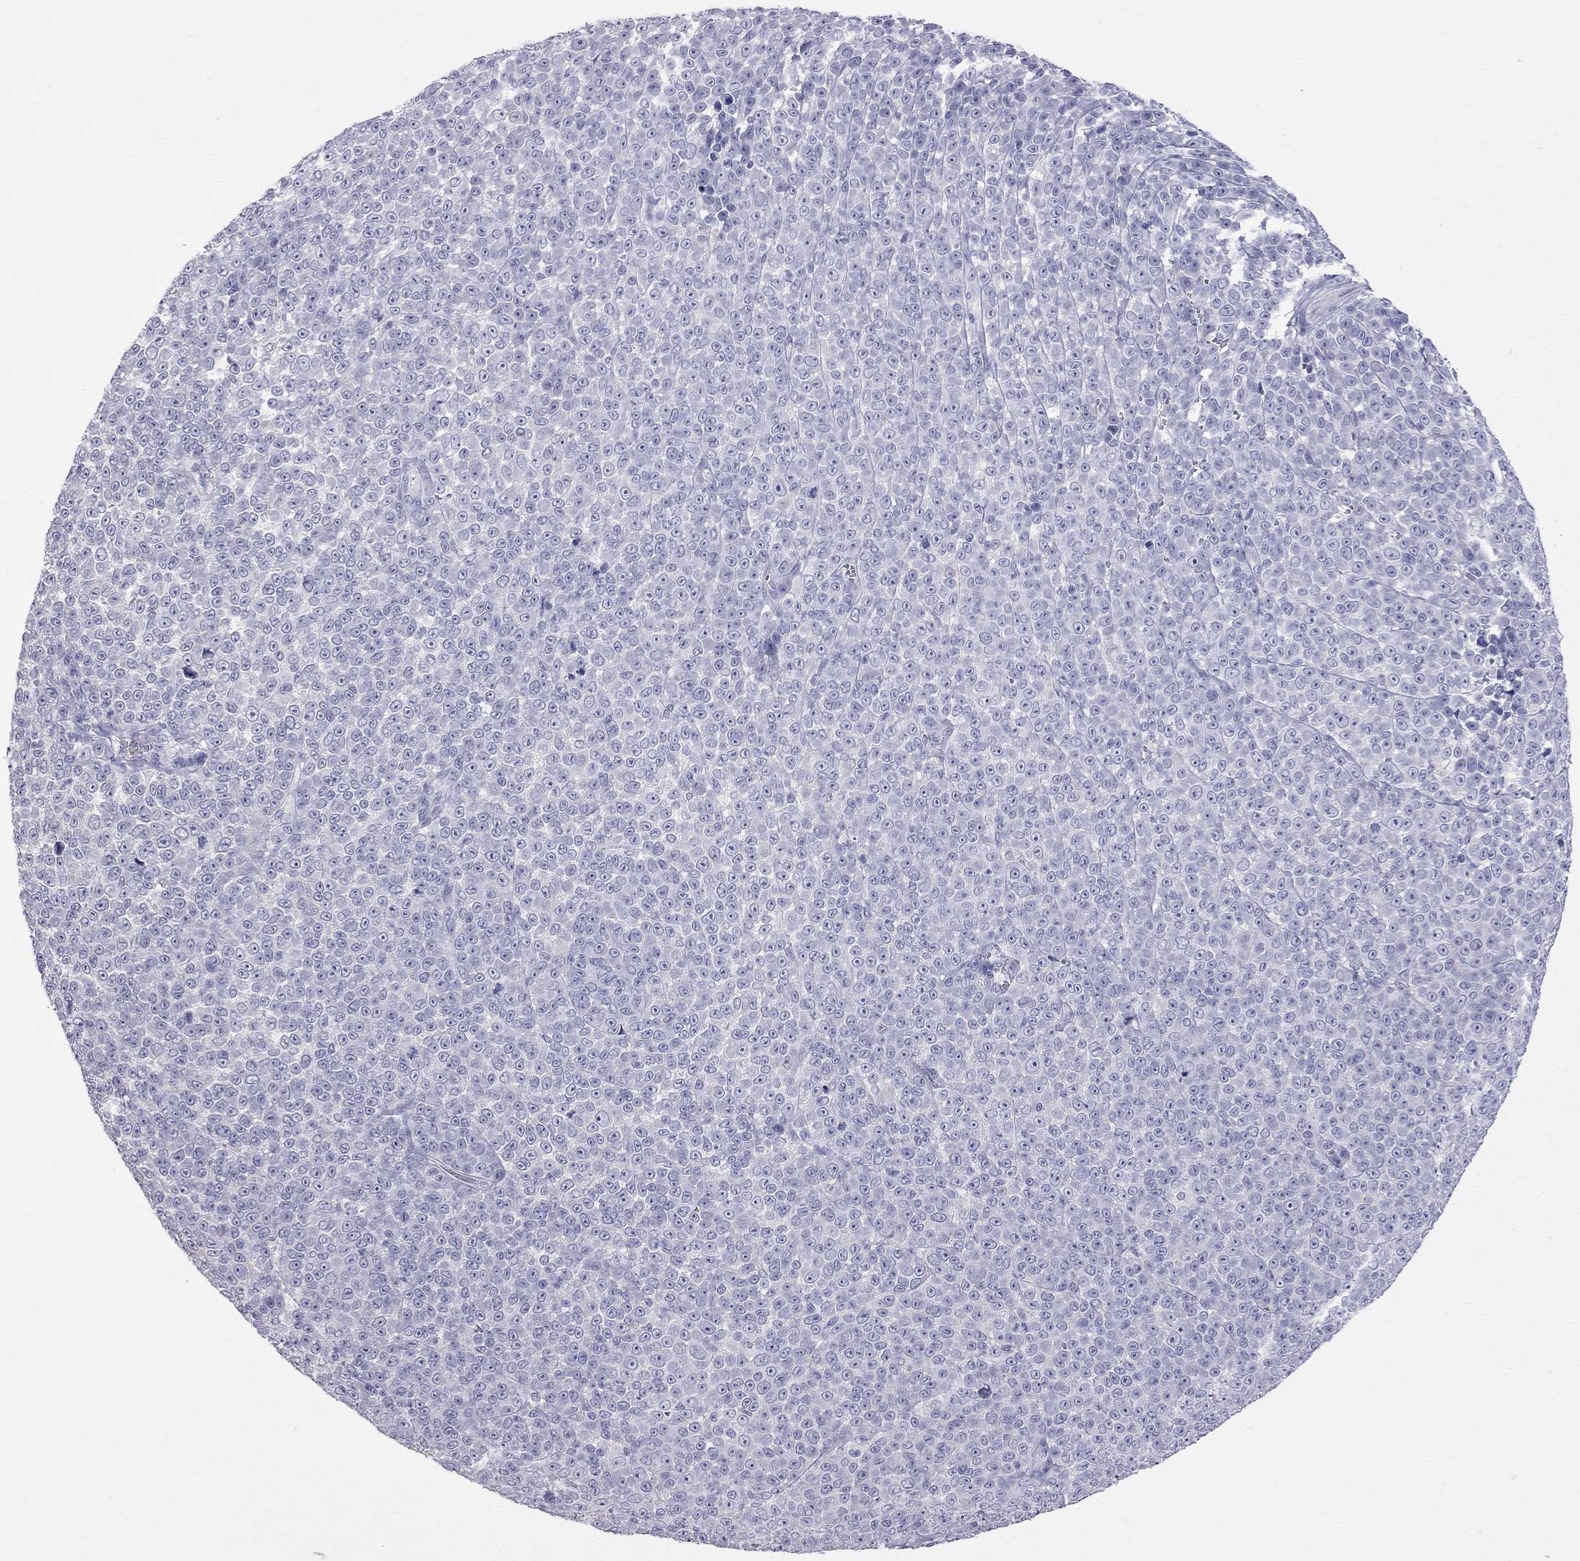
{"staining": {"intensity": "negative", "quantity": "none", "location": "none"}, "tissue": "melanoma", "cell_type": "Tumor cells", "image_type": "cancer", "snomed": [{"axis": "morphology", "description": "Malignant melanoma, NOS"}, {"axis": "topography", "description": "Skin"}], "caption": "Immunohistochemistry (IHC) of human melanoma exhibits no positivity in tumor cells.", "gene": "CFAP91", "patient": {"sex": "female", "age": 95}}